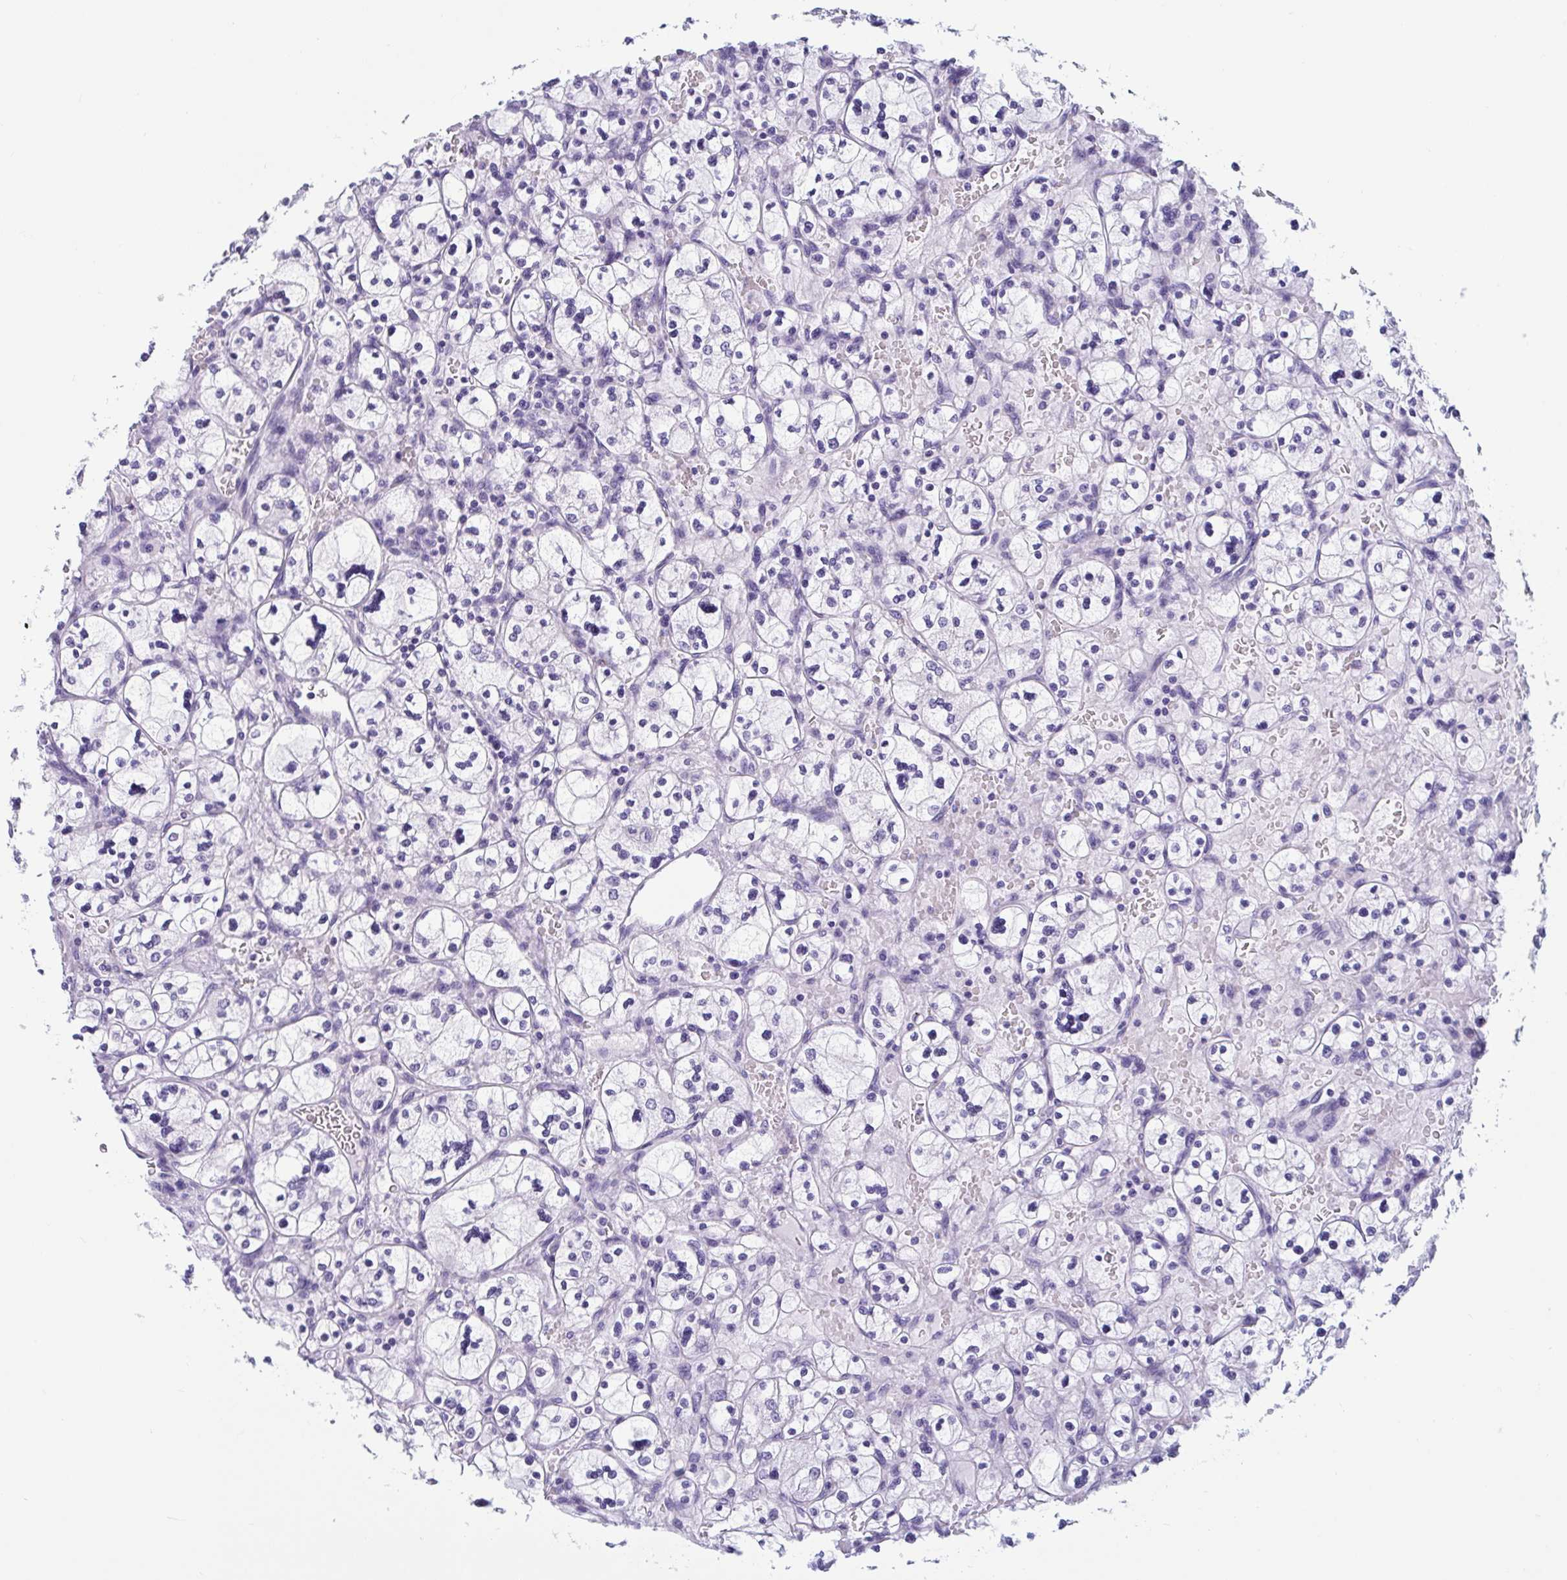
{"staining": {"intensity": "negative", "quantity": "none", "location": "none"}, "tissue": "renal cancer", "cell_type": "Tumor cells", "image_type": "cancer", "snomed": [{"axis": "morphology", "description": "Adenocarcinoma, NOS"}, {"axis": "topography", "description": "Kidney"}], "caption": "This is an immunohistochemistry (IHC) micrograph of renal cancer. There is no expression in tumor cells.", "gene": "TNNI2", "patient": {"sex": "female", "age": 83}}